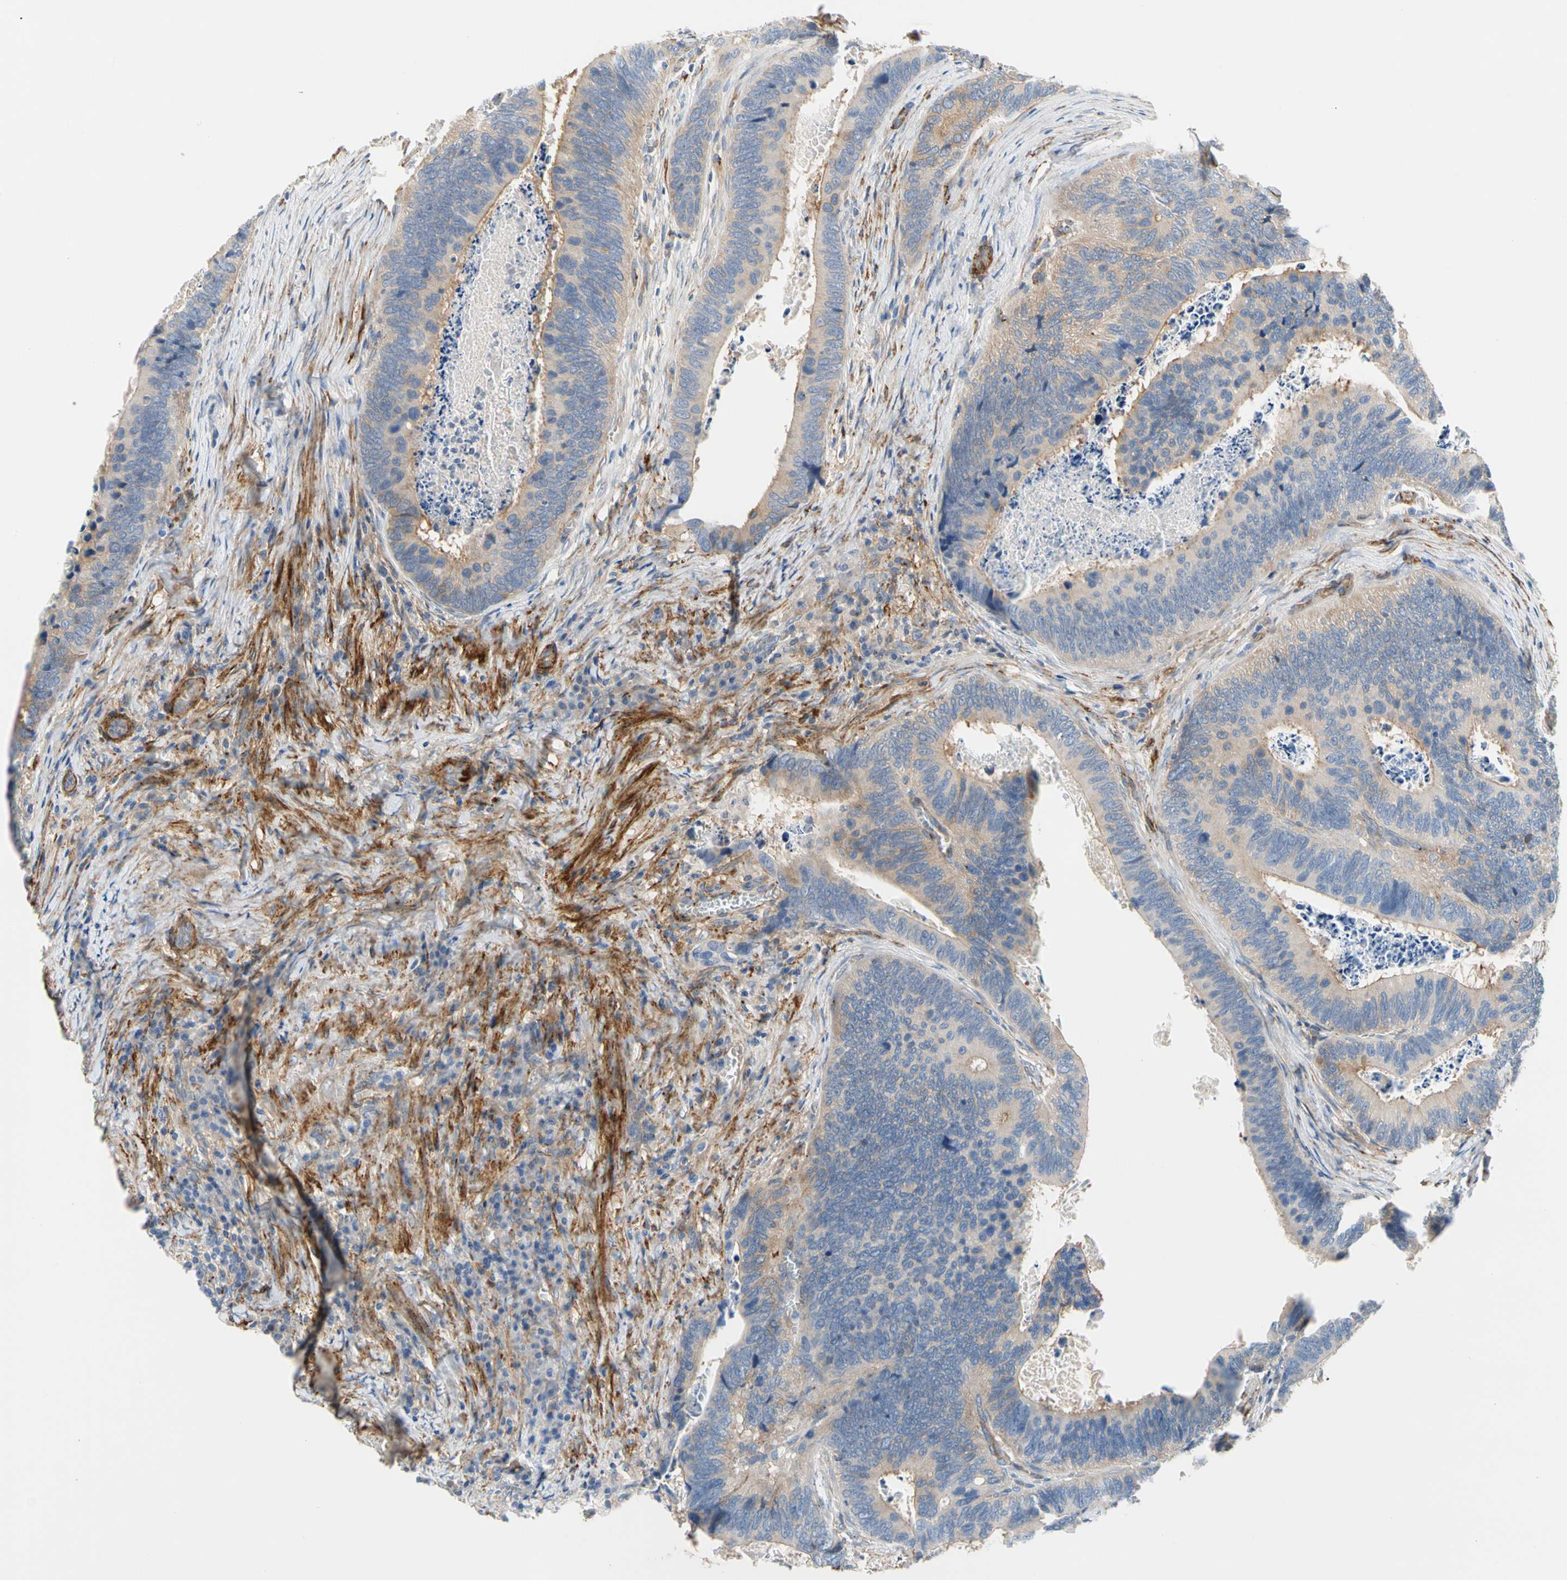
{"staining": {"intensity": "moderate", "quantity": "25%-75%", "location": "cytoplasmic/membranous"}, "tissue": "colorectal cancer", "cell_type": "Tumor cells", "image_type": "cancer", "snomed": [{"axis": "morphology", "description": "Adenocarcinoma, NOS"}, {"axis": "topography", "description": "Colon"}], "caption": "Tumor cells show medium levels of moderate cytoplasmic/membranous staining in approximately 25%-75% of cells in human colorectal adenocarcinoma. (Stains: DAB (3,3'-diaminobenzidine) in brown, nuclei in blue, Microscopy: brightfield microscopy at high magnification).", "gene": "ENTREP3", "patient": {"sex": "male", "age": 72}}